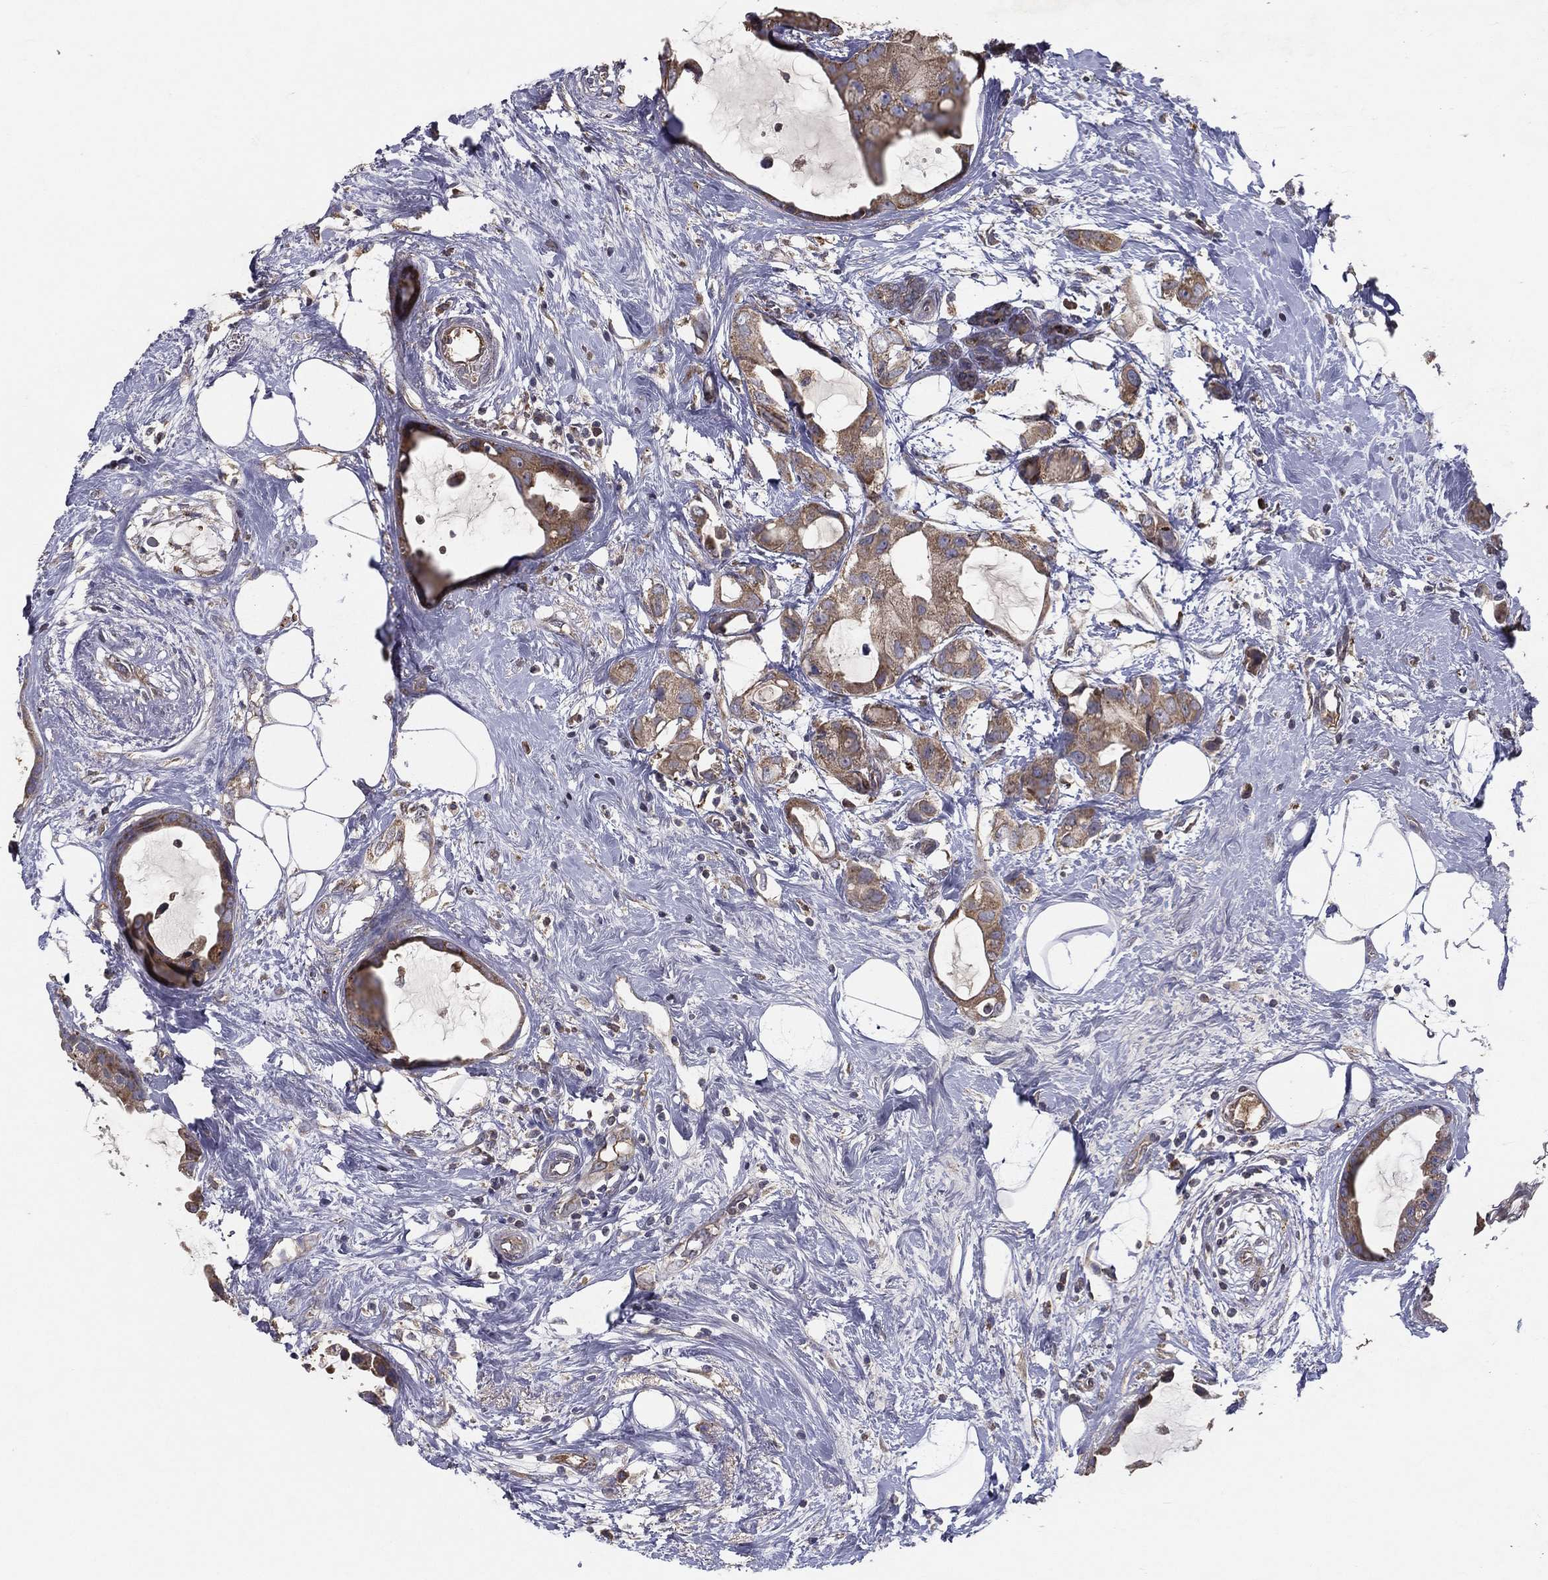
{"staining": {"intensity": "moderate", "quantity": ">75%", "location": "cytoplasmic/membranous"}, "tissue": "breast cancer", "cell_type": "Tumor cells", "image_type": "cancer", "snomed": [{"axis": "morphology", "description": "Duct carcinoma"}, {"axis": "topography", "description": "Breast"}], "caption": "Tumor cells display medium levels of moderate cytoplasmic/membranous positivity in approximately >75% of cells in human breast cancer.", "gene": "MT-ND1", "patient": {"sex": "female", "age": 45}}